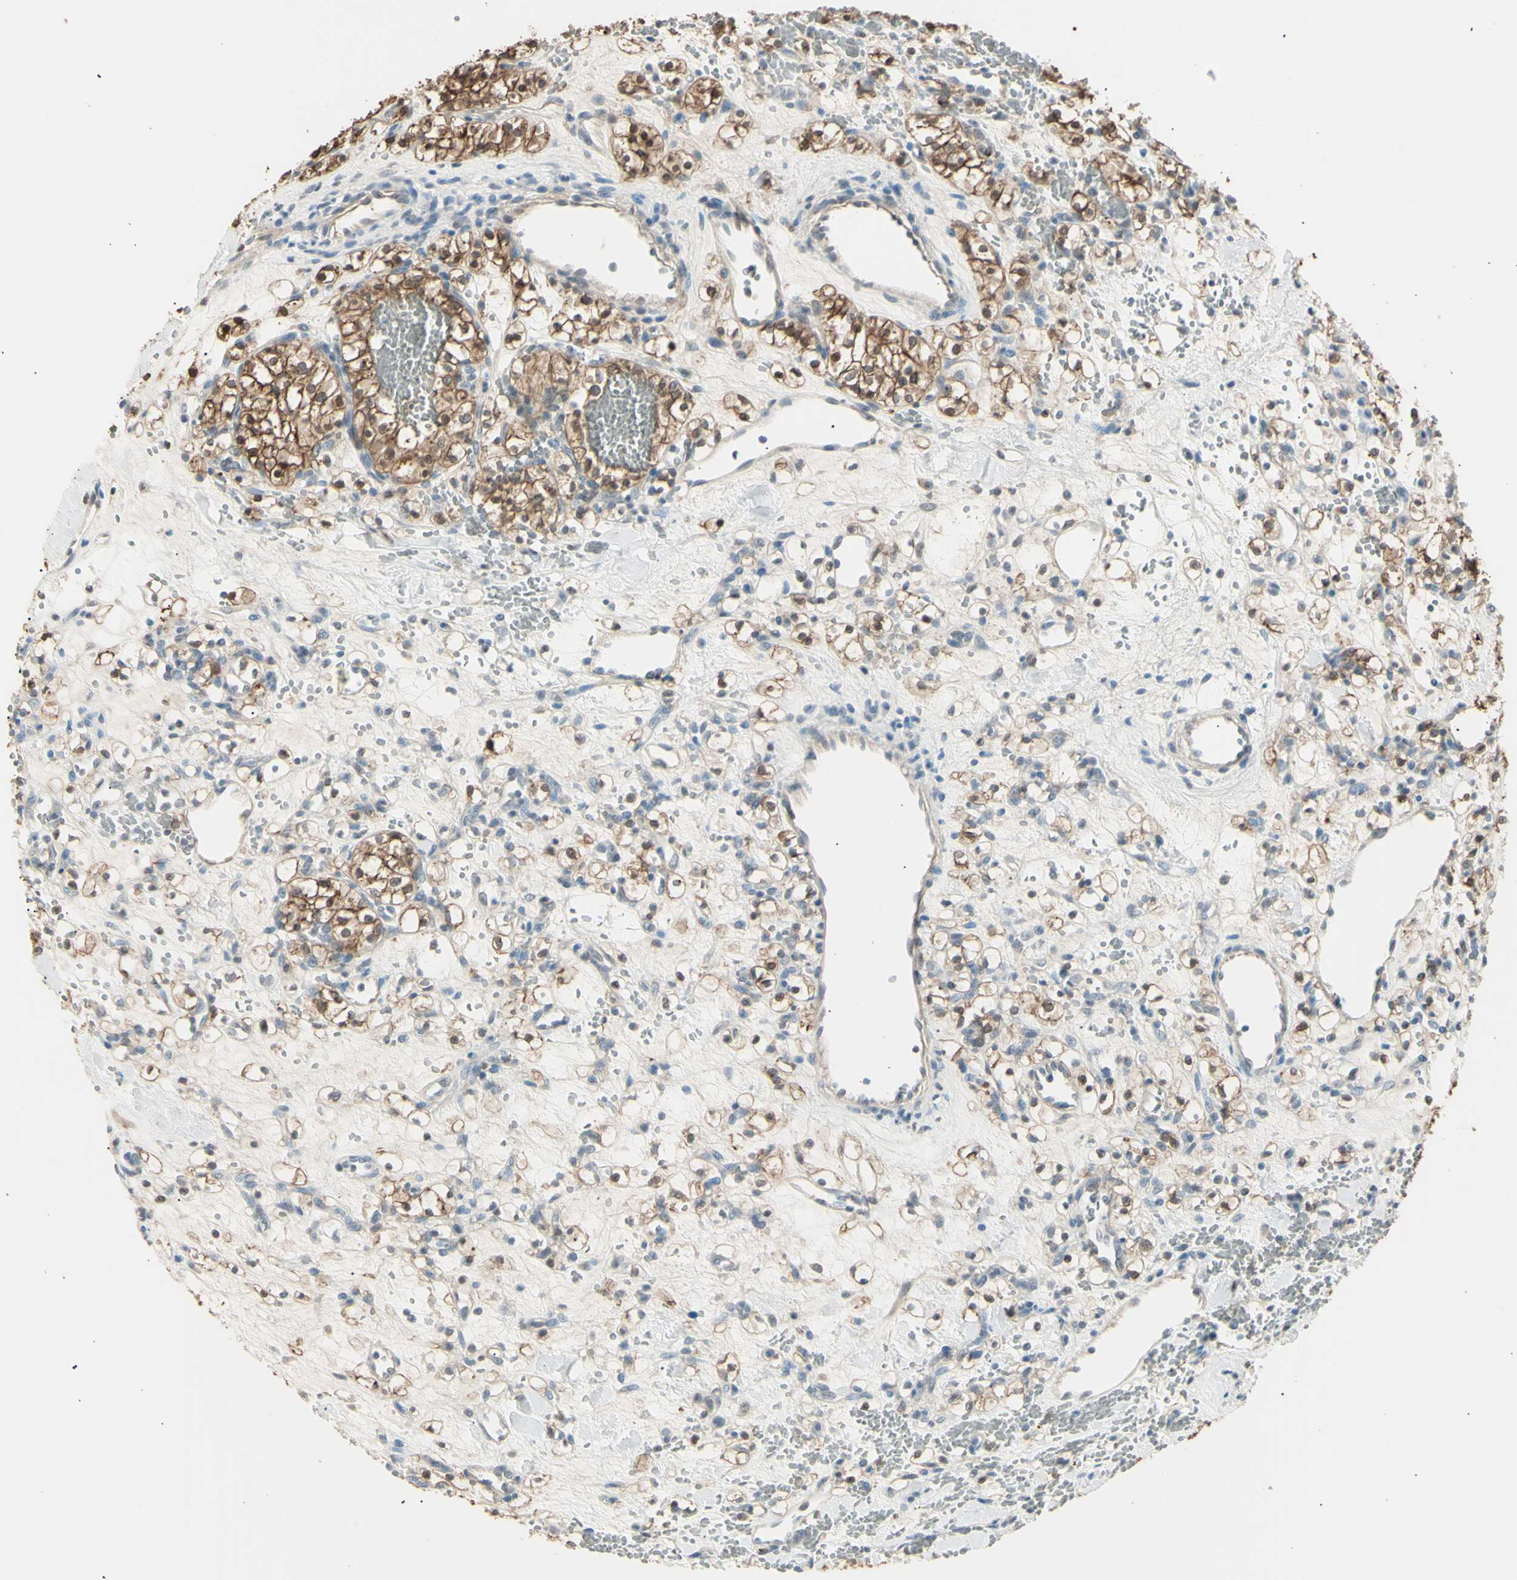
{"staining": {"intensity": "moderate", "quantity": ">75%", "location": "cytoplasmic/membranous"}, "tissue": "renal cancer", "cell_type": "Tumor cells", "image_type": "cancer", "snomed": [{"axis": "morphology", "description": "Adenocarcinoma, NOS"}, {"axis": "topography", "description": "Kidney"}], "caption": "Moderate cytoplasmic/membranous staining is seen in approximately >75% of tumor cells in renal cancer (adenocarcinoma). (IHC, brightfield microscopy, high magnification).", "gene": "LHPP", "patient": {"sex": "female", "age": 60}}